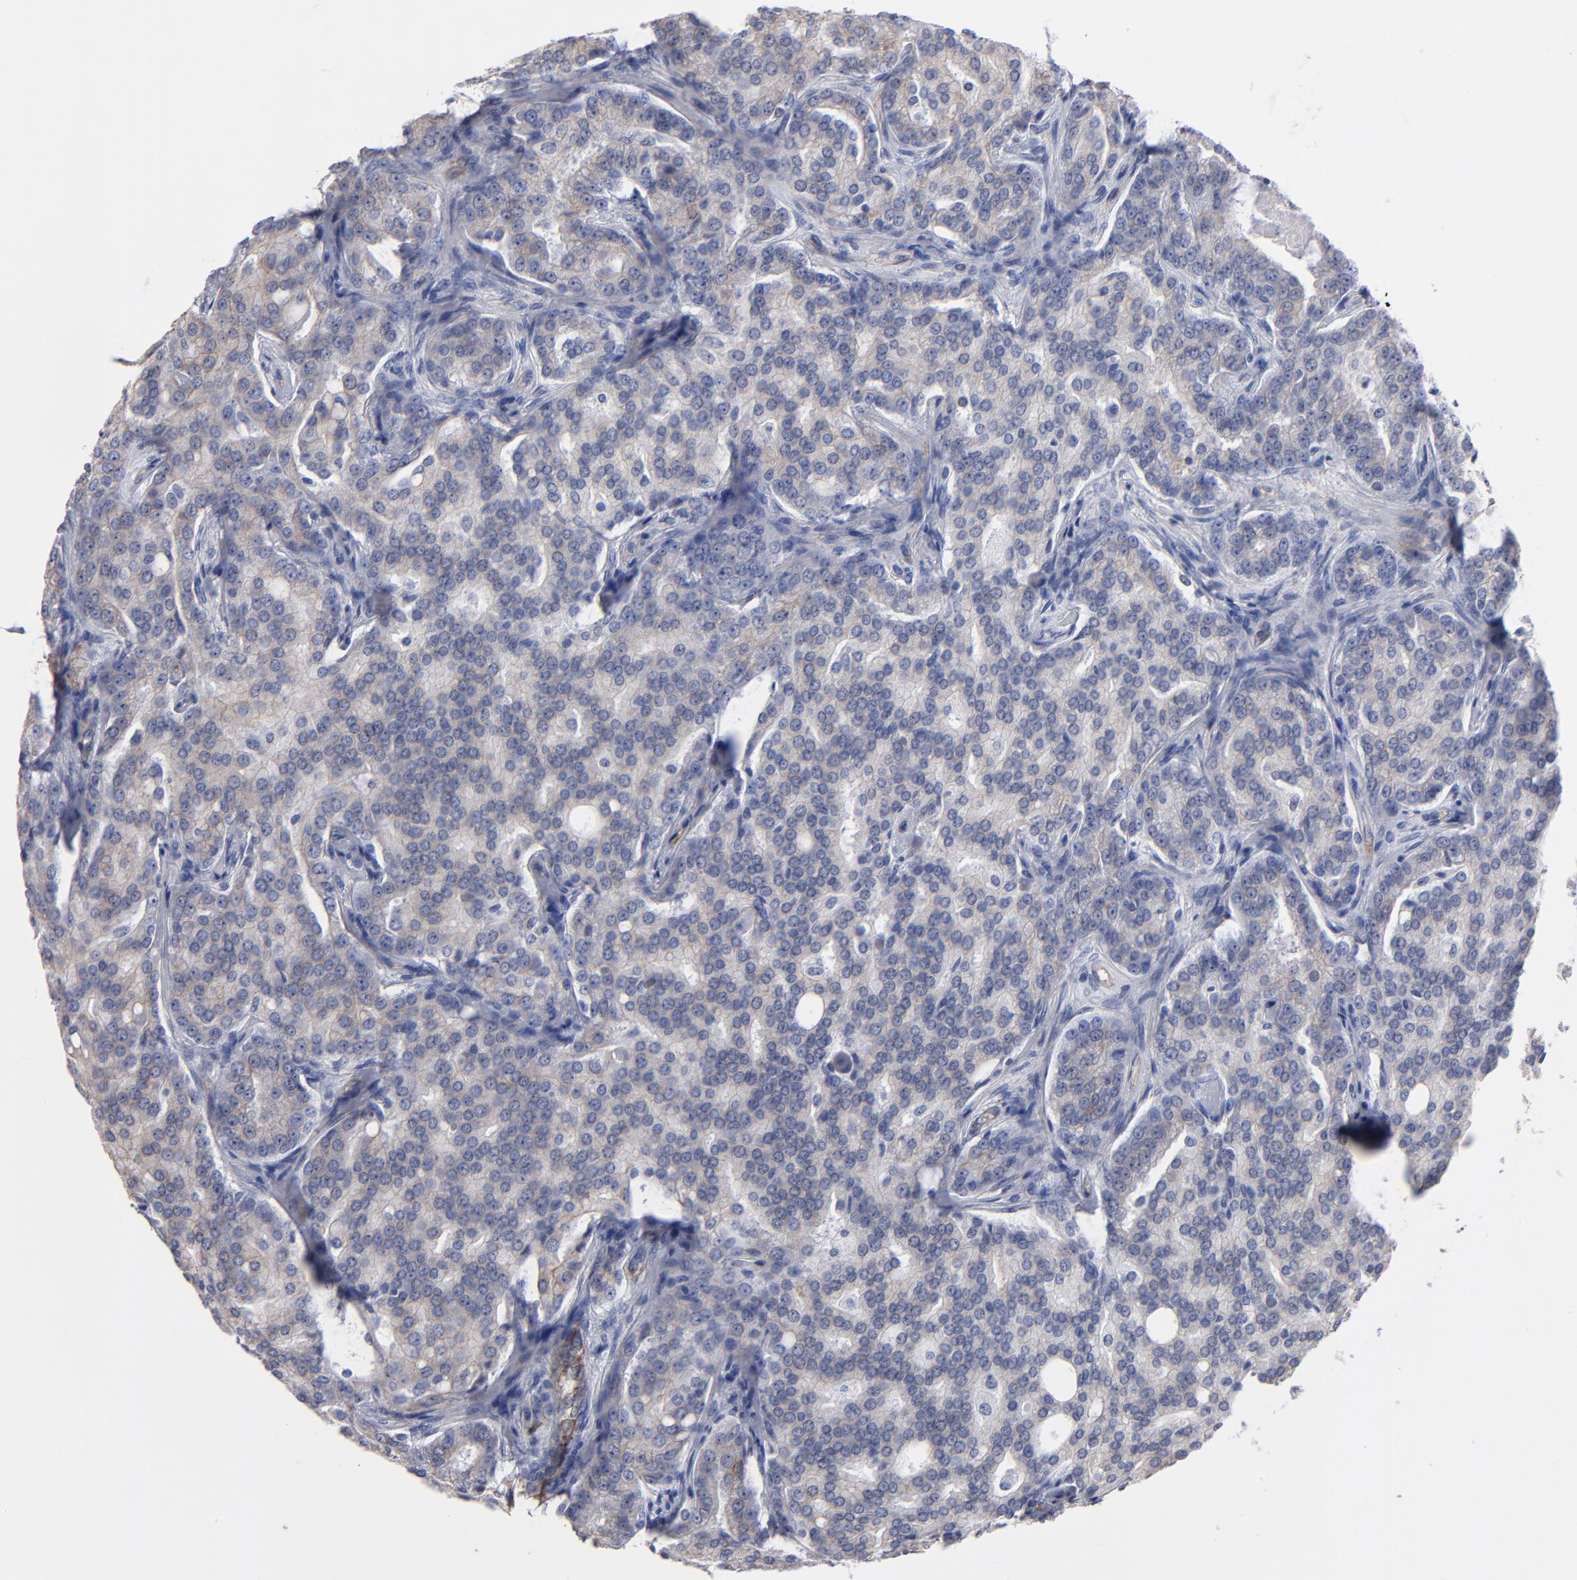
{"staining": {"intensity": "weak", "quantity": "<25%", "location": "cytoplasmic/membranous"}, "tissue": "prostate cancer", "cell_type": "Tumor cells", "image_type": "cancer", "snomed": [{"axis": "morphology", "description": "Adenocarcinoma, High grade"}, {"axis": "topography", "description": "Prostate"}], "caption": "A photomicrograph of adenocarcinoma (high-grade) (prostate) stained for a protein reveals no brown staining in tumor cells.", "gene": "TM4SF1", "patient": {"sex": "male", "age": 72}}